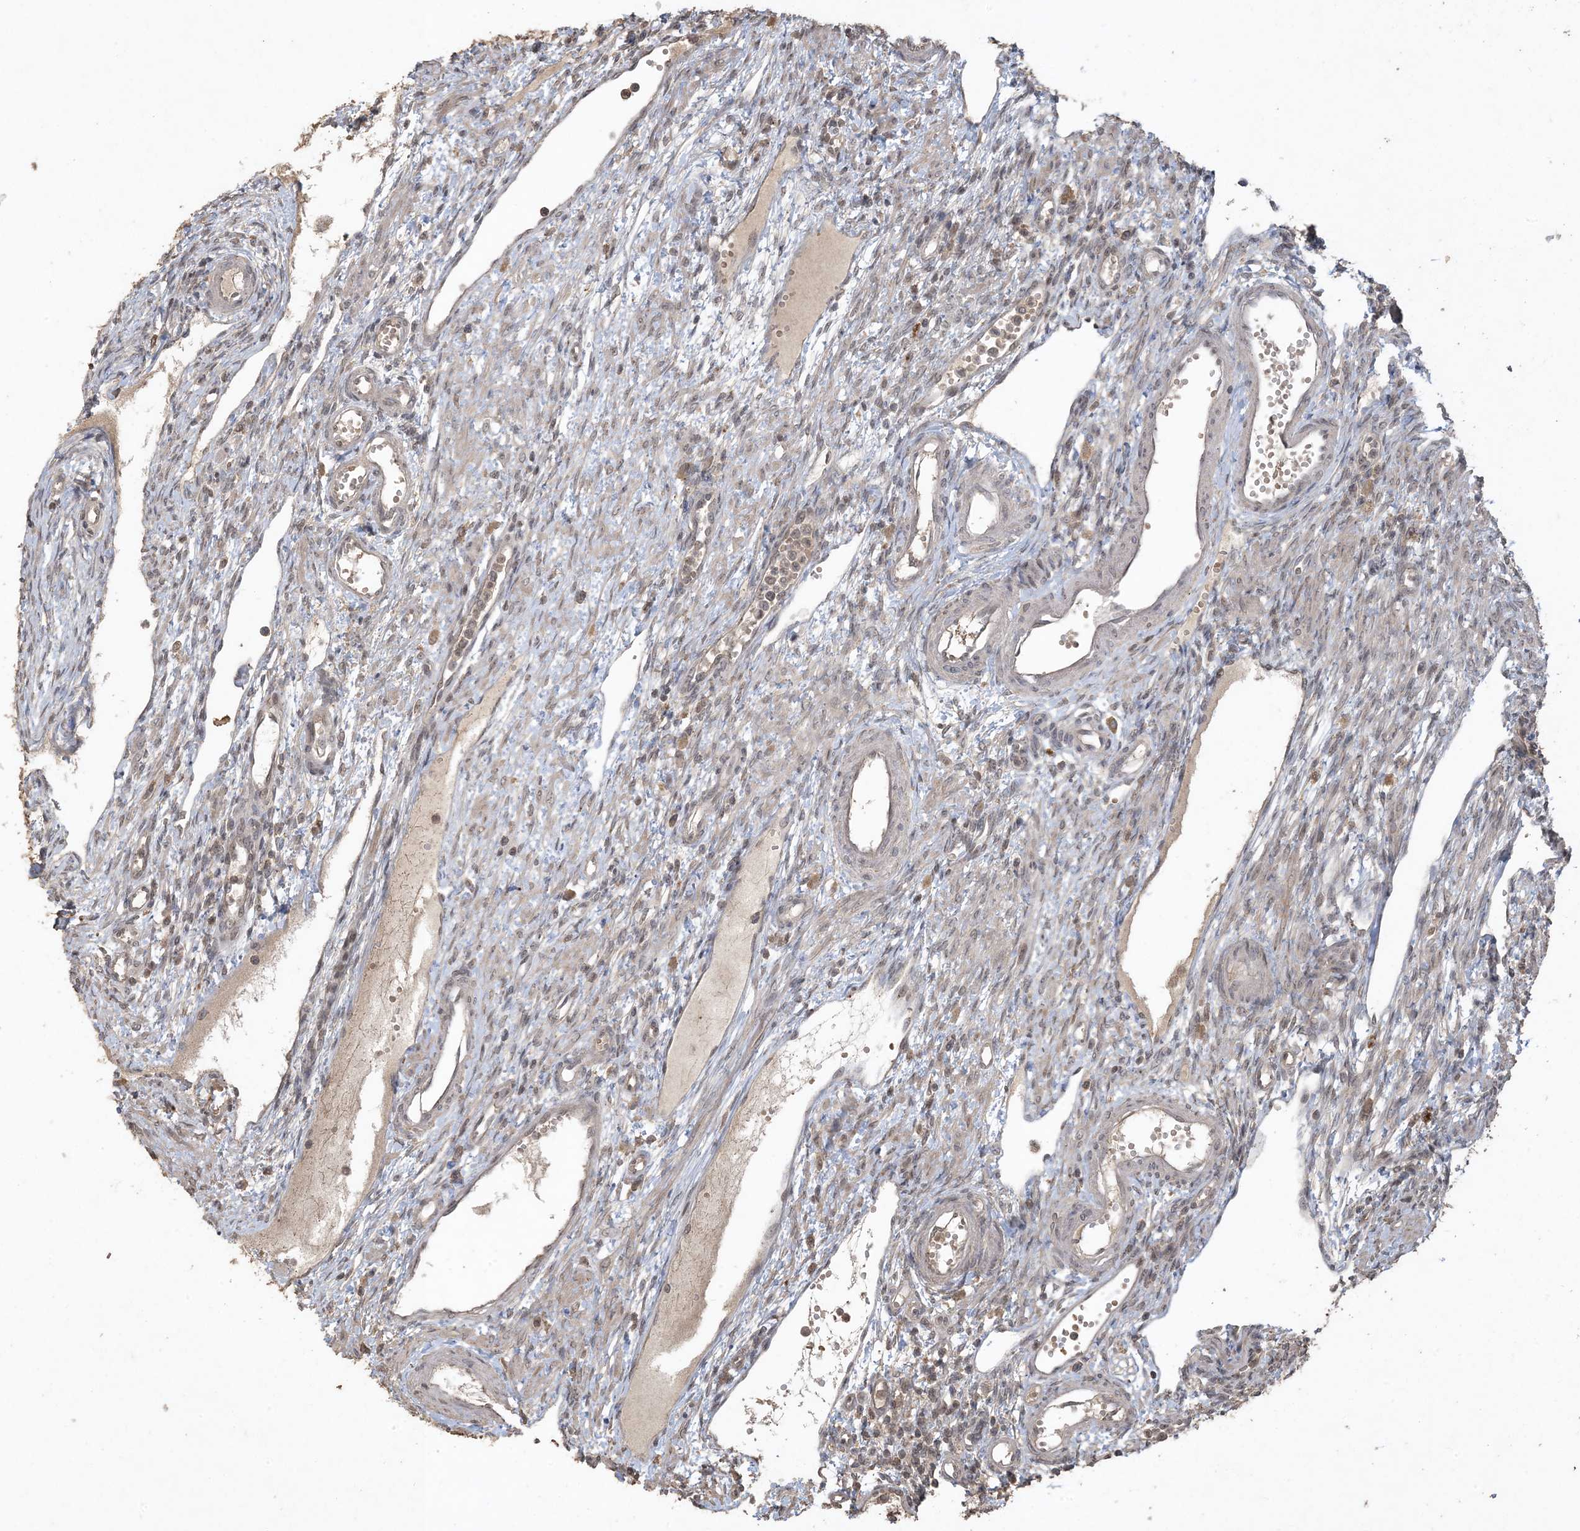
{"staining": {"intensity": "moderate", "quantity": ">75%", "location": "cytoplasmic/membranous"}, "tissue": "ovary", "cell_type": "Follicle cells", "image_type": "normal", "snomed": [{"axis": "morphology", "description": "Normal tissue, NOS"}, {"axis": "morphology", "description": "Cyst, NOS"}, {"axis": "topography", "description": "Ovary"}], "caption": "The photomicrograph shows immunohistochemical staining of normal ovary. There is moderate cytoplasmic/membranous expression is appreciated in approximately >75% of follicle cells.", "gene": "EFCAB8", "patient": {"sex": "female", "age": 33}}